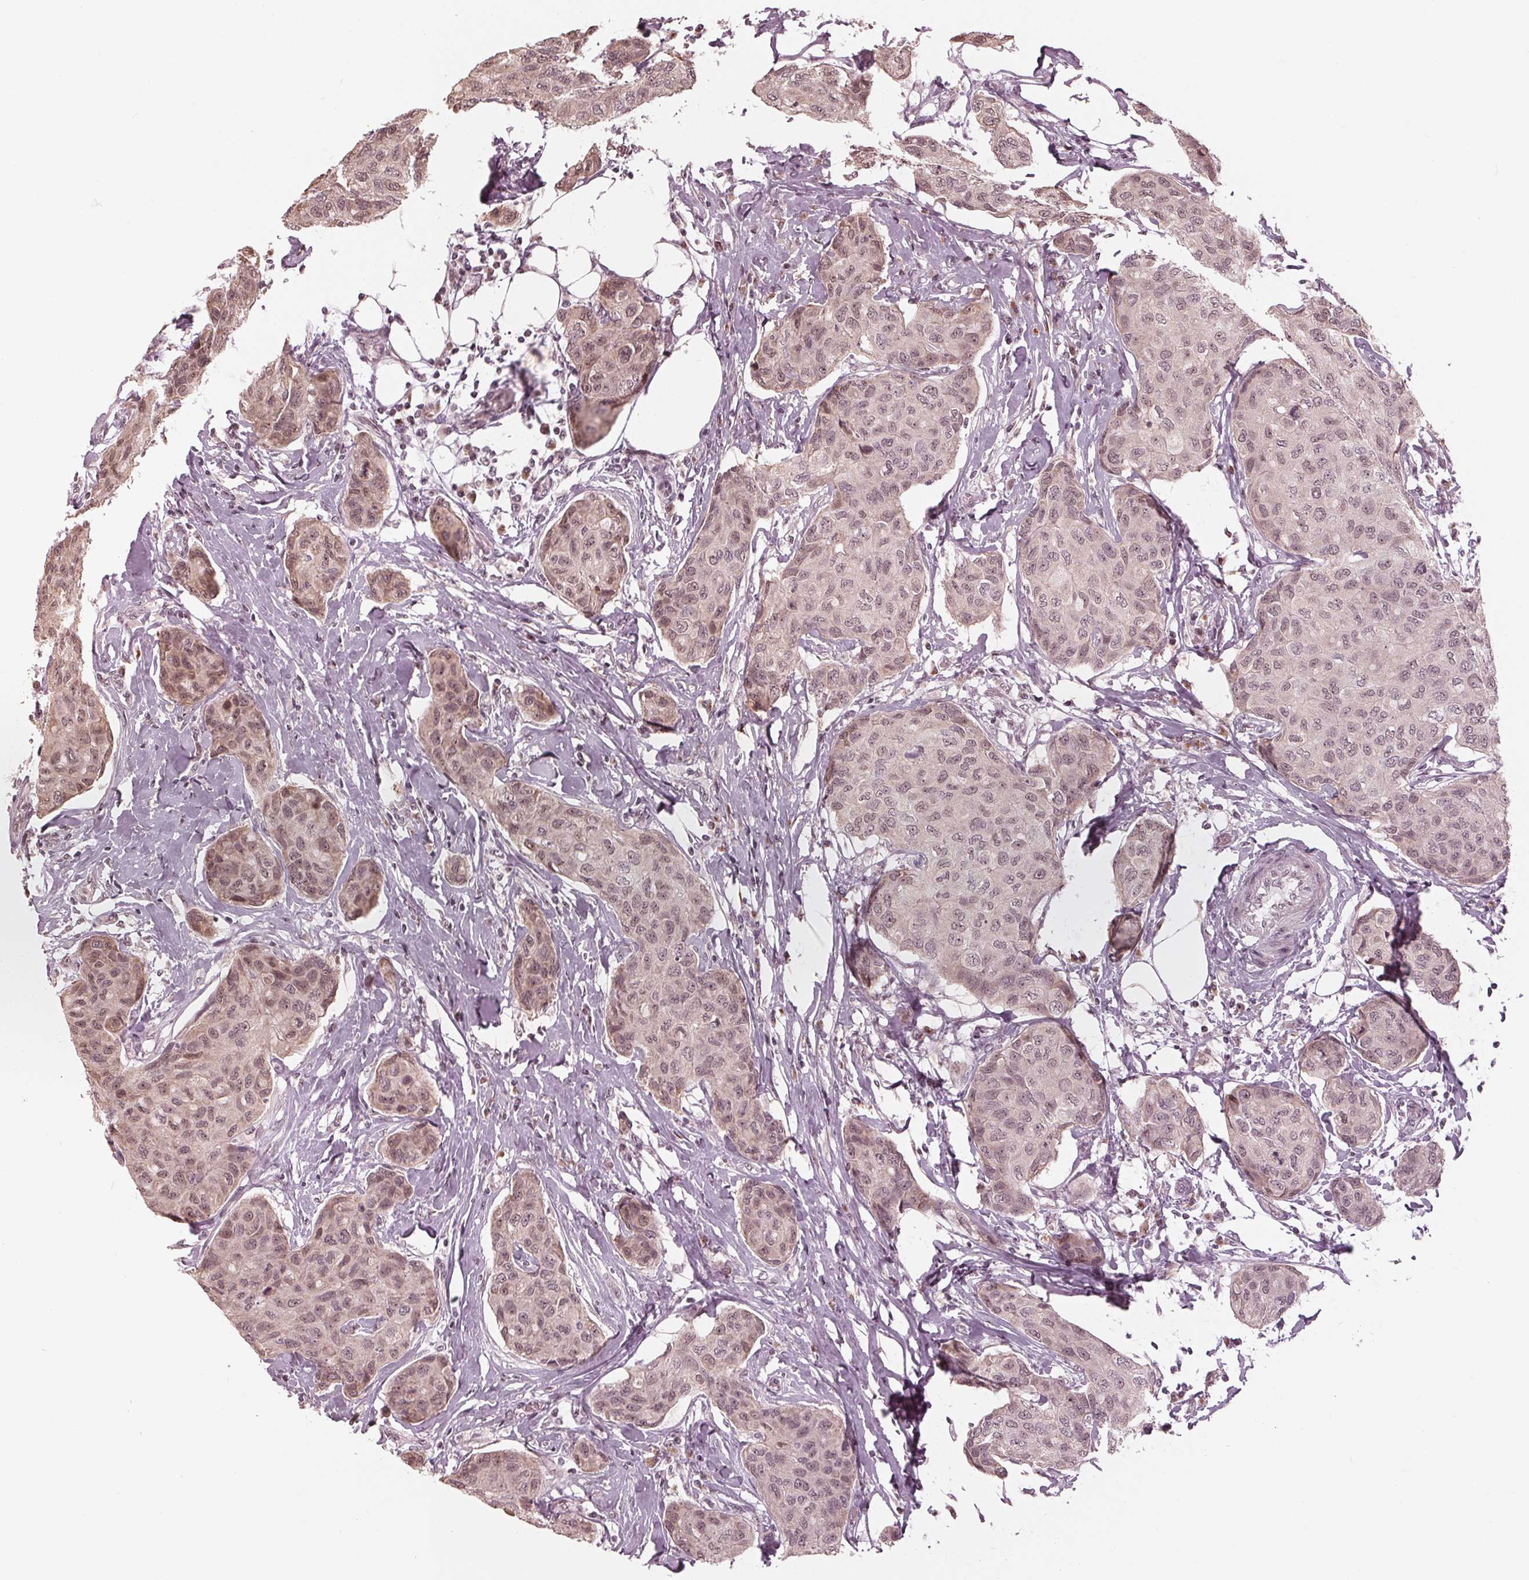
{"staining": {"intensity": "moderate", "quantity": "25%-75%", "location": "cytoplasmic/membranous,nuclear"}, "tissue": "breast cancer", "cell_type": "Tumor cells", "image_type": "cancer", "snomed": [{"axis": "morphology", "description": "Duct carcinoma"}, {"axis": "topography", "description": "Breast"}], "caption": "Moderate cytoplasmic/membranous and nuclear expression for a protein is appreciated in approximately 25%-75% of tumor cells of breast cancer using IHC.", "gene": "SLX4", "patient": {"sex": "female", "age": 80}}